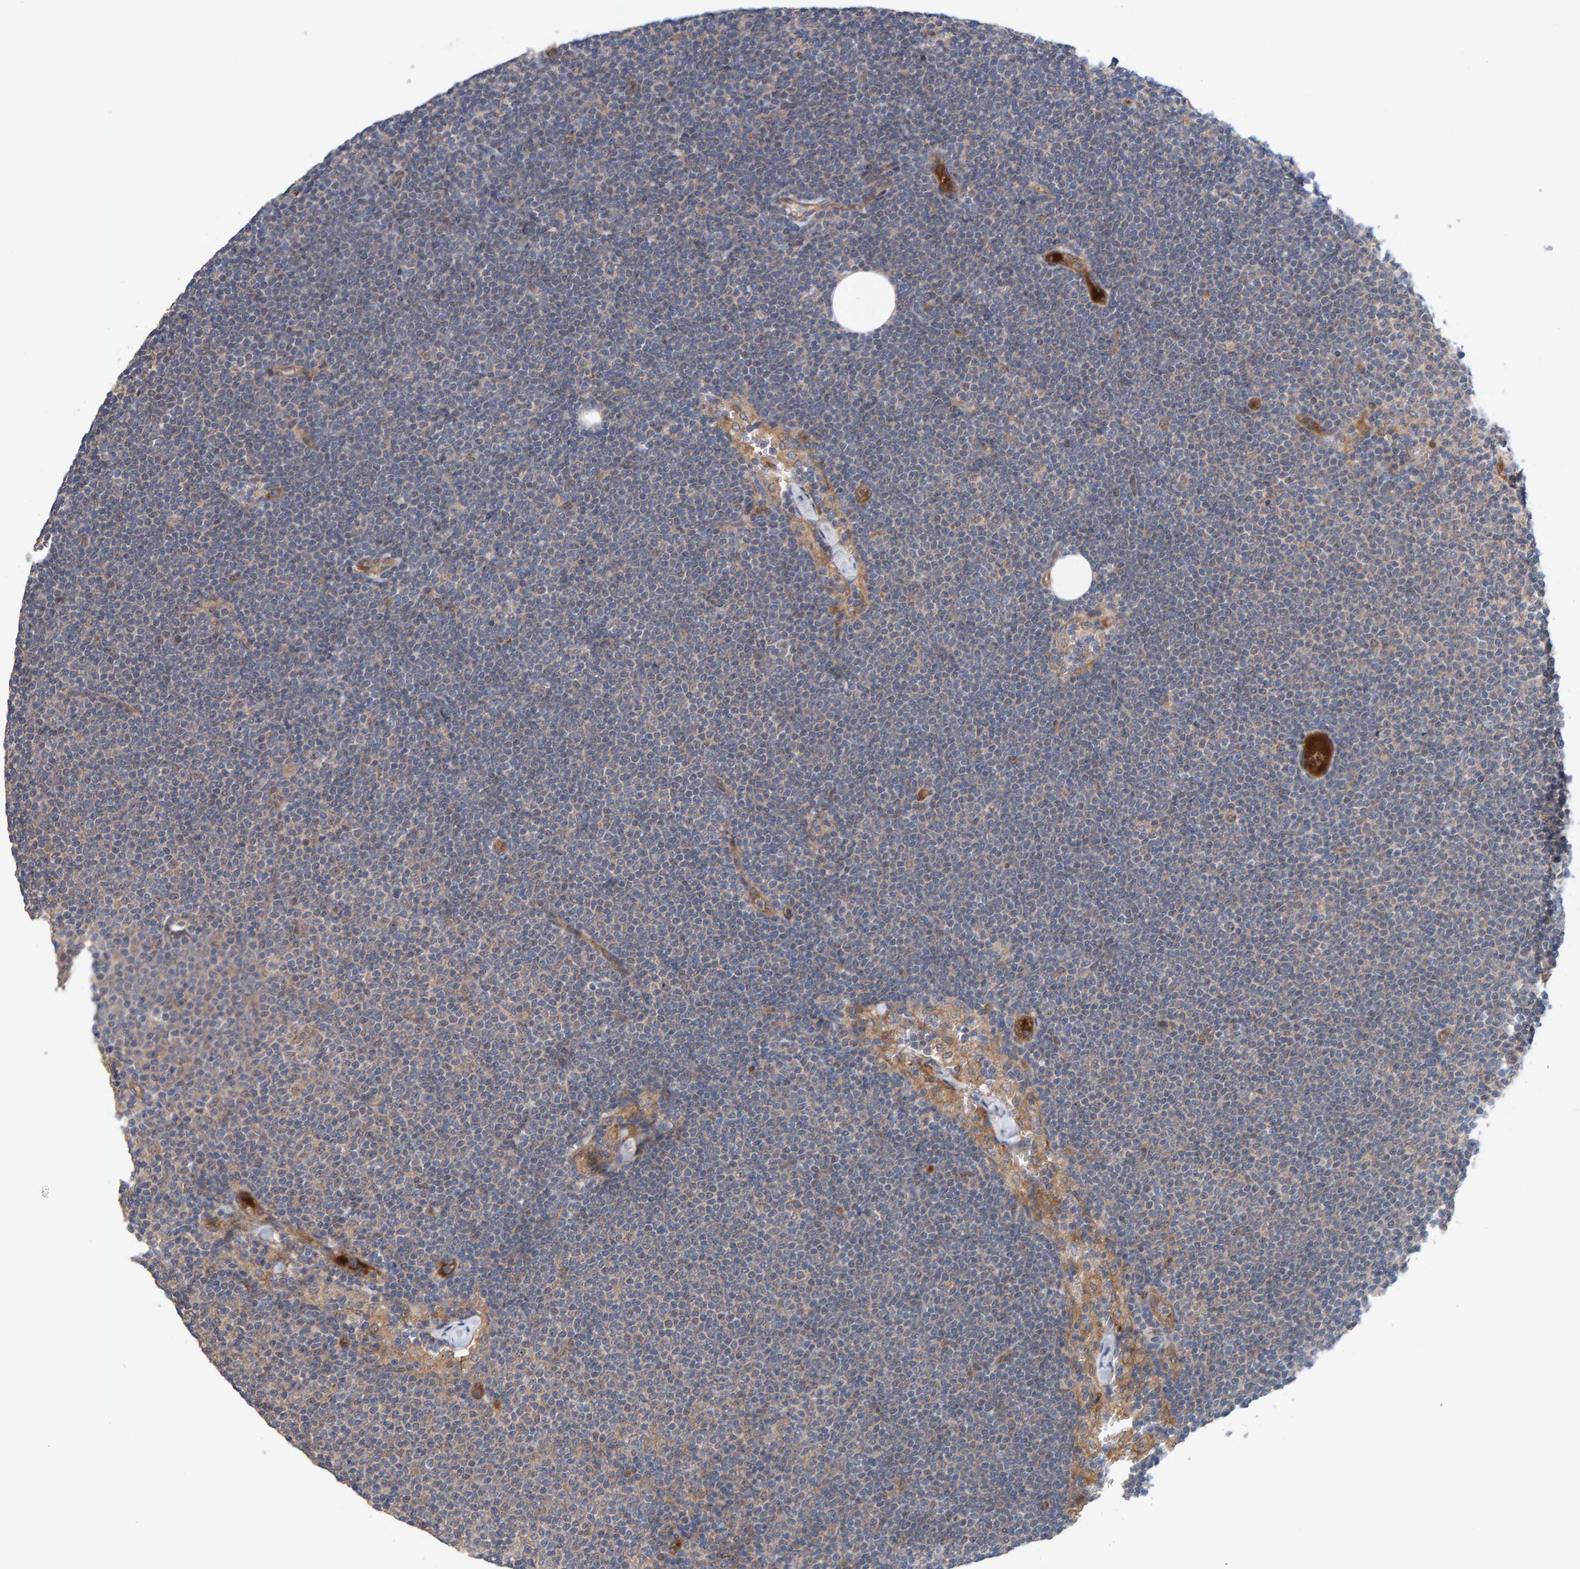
{"staining": {"intensity": "negative", "quantity": "none", "location": "none"}, "tissue": "lymphoma", "cell_type": "Tumor cells", "image_type": "cancer", "snomed": [{"axis": "morphology", "description": "Malignant lymphoma, non-Hodgkin's type, Low grade"}, {"axis": "topography", "description": "Lymph node"}], "caption": "Immunohistochemistry (IHC) image of malignant lymphoma, non-Hodgkin's type (low-grade) stained for a protein (brown), which displays no staining in tumor cells.", "gene": "LRSAM1", "patient": {"sex": "female", "age": 53}}